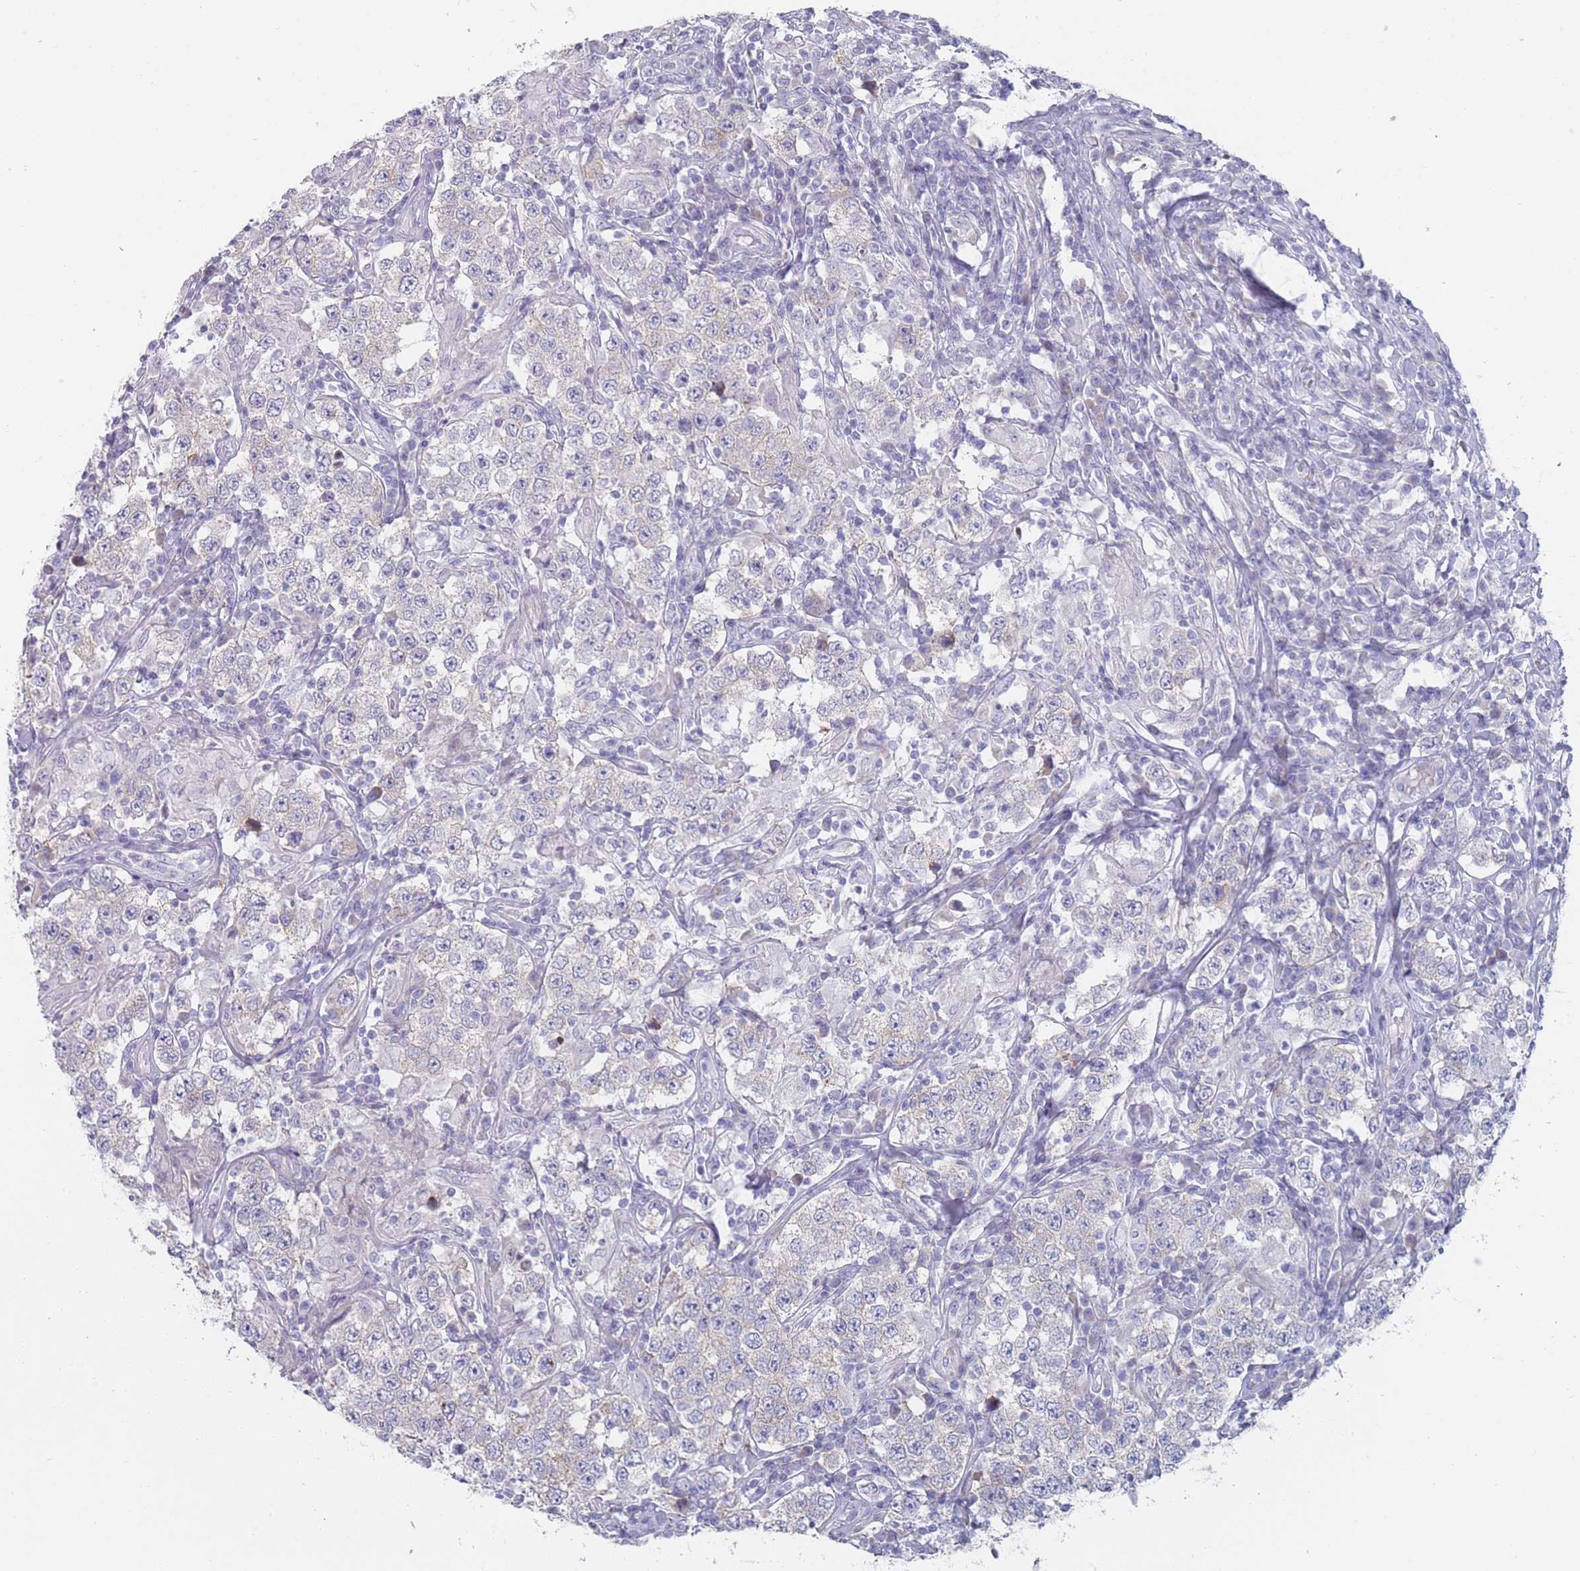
{"staining": {"intensity": "negative", "quantity": "none", "location": "none"}, "tissue": "testis cancer", "cell_type": "Tumor cells", "image_type": "cancer", "snomed": [{"axis": "morphology", "description": "Seminoma, NOS"}, {"axis": "morphology", "description": "Carcinoma, Embryonal, NOS"}, {"axis": "topography", "description": "Testis"}], "caption": "Protein analysis of embryonal carcinoma (testis) exhibits no significant positivity in tumor cells. (Brightfield microscopy of DAB (3,3'-diaminobenzidine) IHC at high magnification).", "gene": "PIGU", "patient": {"sex": "male", "age": 41}}